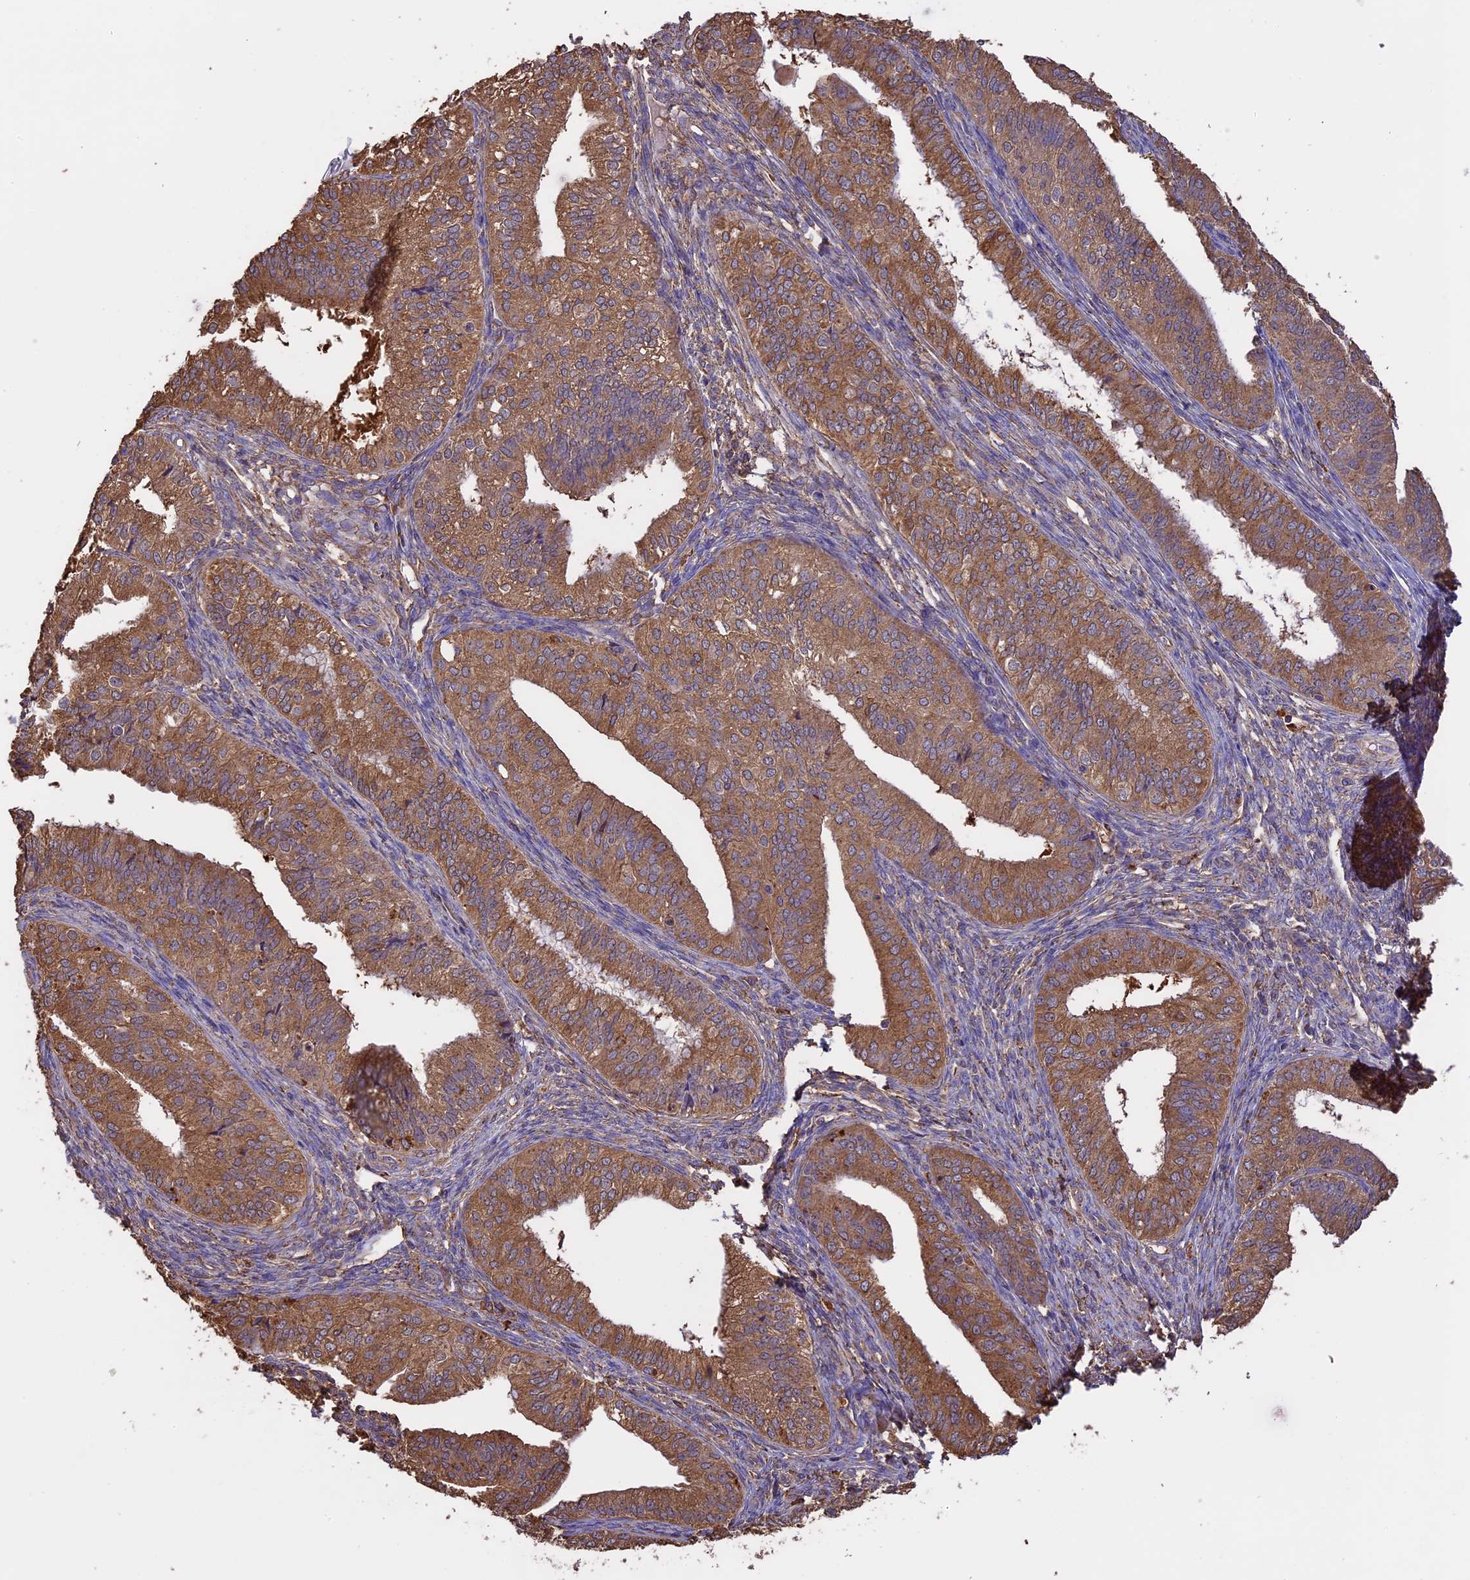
{"staining": {"intensity": "moderate", "quantity": ">75%", "location": "cytoplasmic/membranous"}, "tissue": "endometrial cancer", "cell_type": "Tumor cells", "image_type": "cancer", "snomed": [{"axis": "morphology", "description": "Adenocarcinoma, NOS"}, {"axis": "topography", "description": "Endometrium"}], "caption": "A histopathology image showing moderate cytoplasmic/membranous staining in approximately >75% of tumor cells in endometrial cancer (adenocarcinoma), as visualized by brown immunohistochemical staining.", "gene": "ARHGAP19", "patient": {"sex": "female", "age": 50}}